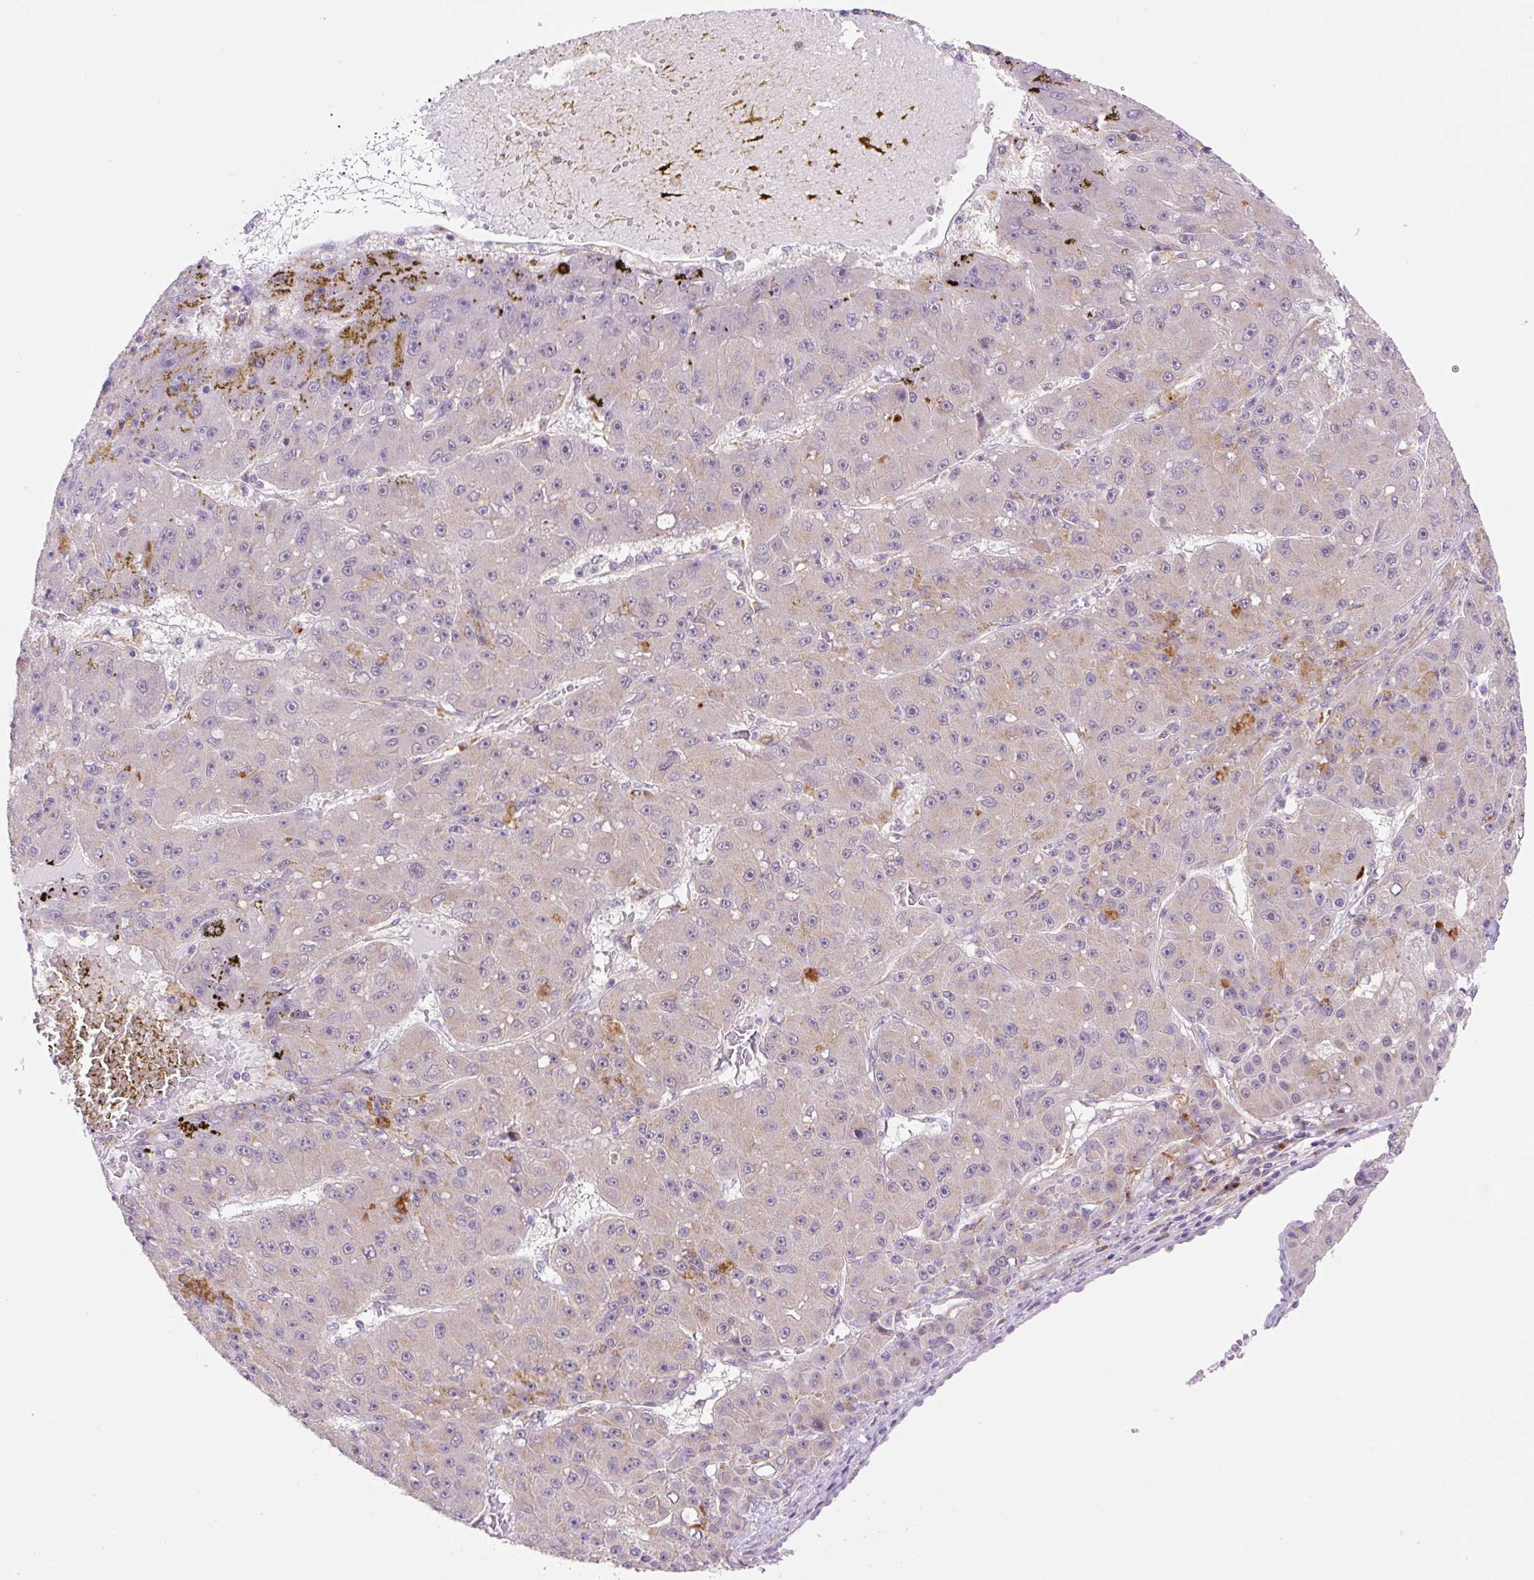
{"staining": {"intensity": "weak", "quantity": "<25%", "location": "cytoplasmic/membranous"}, "tissue": "liver cancer", "cell_type": "Tumor cells", "image_type": "cancer", "snomed": [{"axis": "morphology", "description": "Carcinoma, Hepatocellular, NOS"}, {"axis": "topography", "description": "Liver"}], "caption": "High power microscopy image of an IHC micrograph of liver hepatocellular carcinoma, revealing no significant staining in tumor cells.", "gene": "CEBPZOS", "patient": {"sex": "male", "age": 67}}